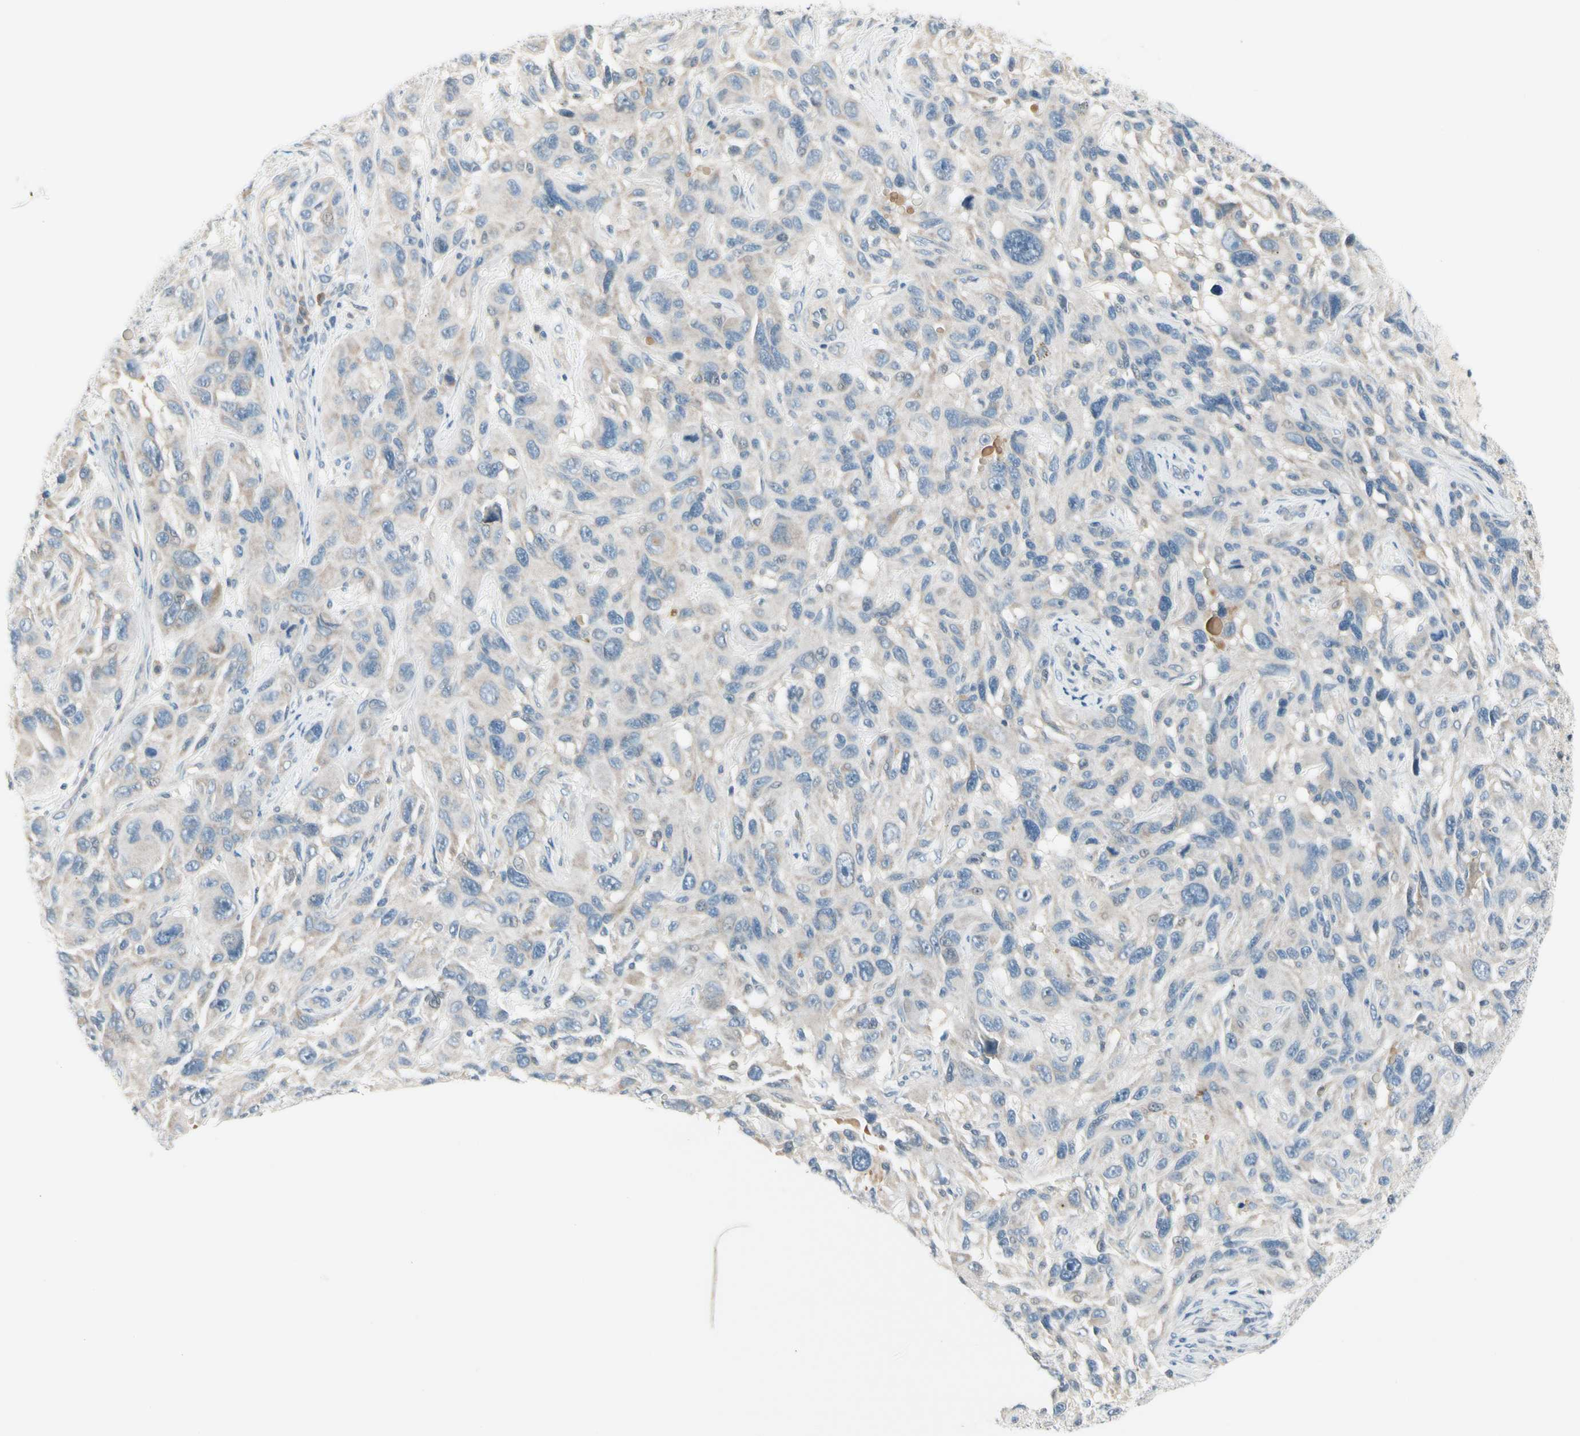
{"staining": {"intensity": "weak", "quantity": "<25%", "location": "cytoplasmic/membranous"}, "tissue": "melanoma", "cell_type": "Tumor cells", "image_type": "cancer", "snomed": [{"axis": "morphology", "description": "Malignant melanoma, NOS"}, {"axis": "topography", "description": "Skin"}], "caption": "There is no significant expression in tumor cells of malignant melanoma.", "gene": "CYP2E1", "patient": {"sex": "male", "age": 53}}